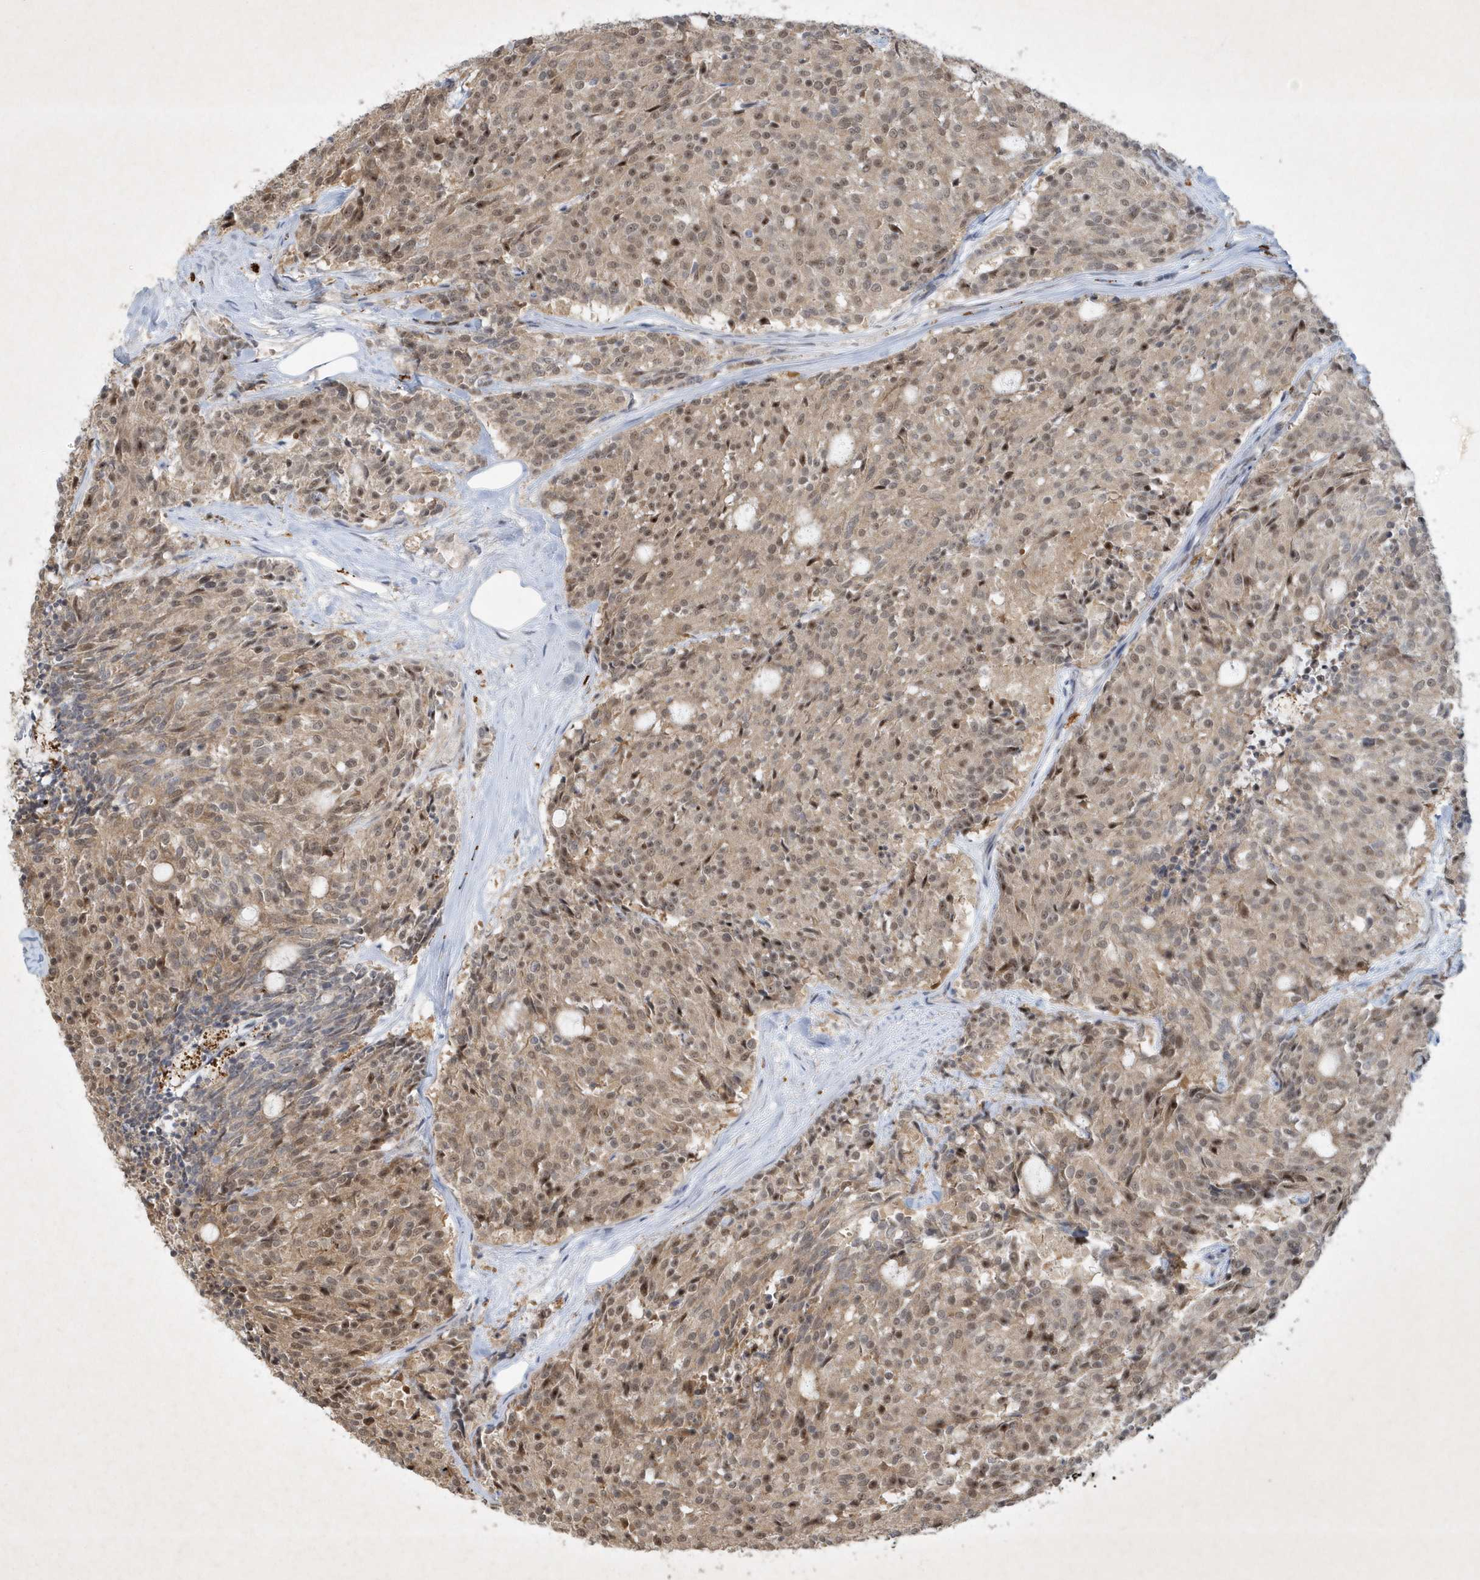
{"staining": {"intensity": "moderate", "quantity": ">75%", "location": "cytoplasmic/membranous,nuclear"}, "tissue": "carcinoid", "cell_type": "Tumor cells", "image_type": "cancer", "snomed": [{"axis": "morphology", "description": "Carcinoid, malignant, NOS"}, {"axis": "topography", "description": "Pancreas"}], "caption": "Human carcinoid (malignant) stained with a protein marker shows moderate staining in tumor cells.", "gene": "THG1L", "patient": {"sex": "female", "age": 54}}